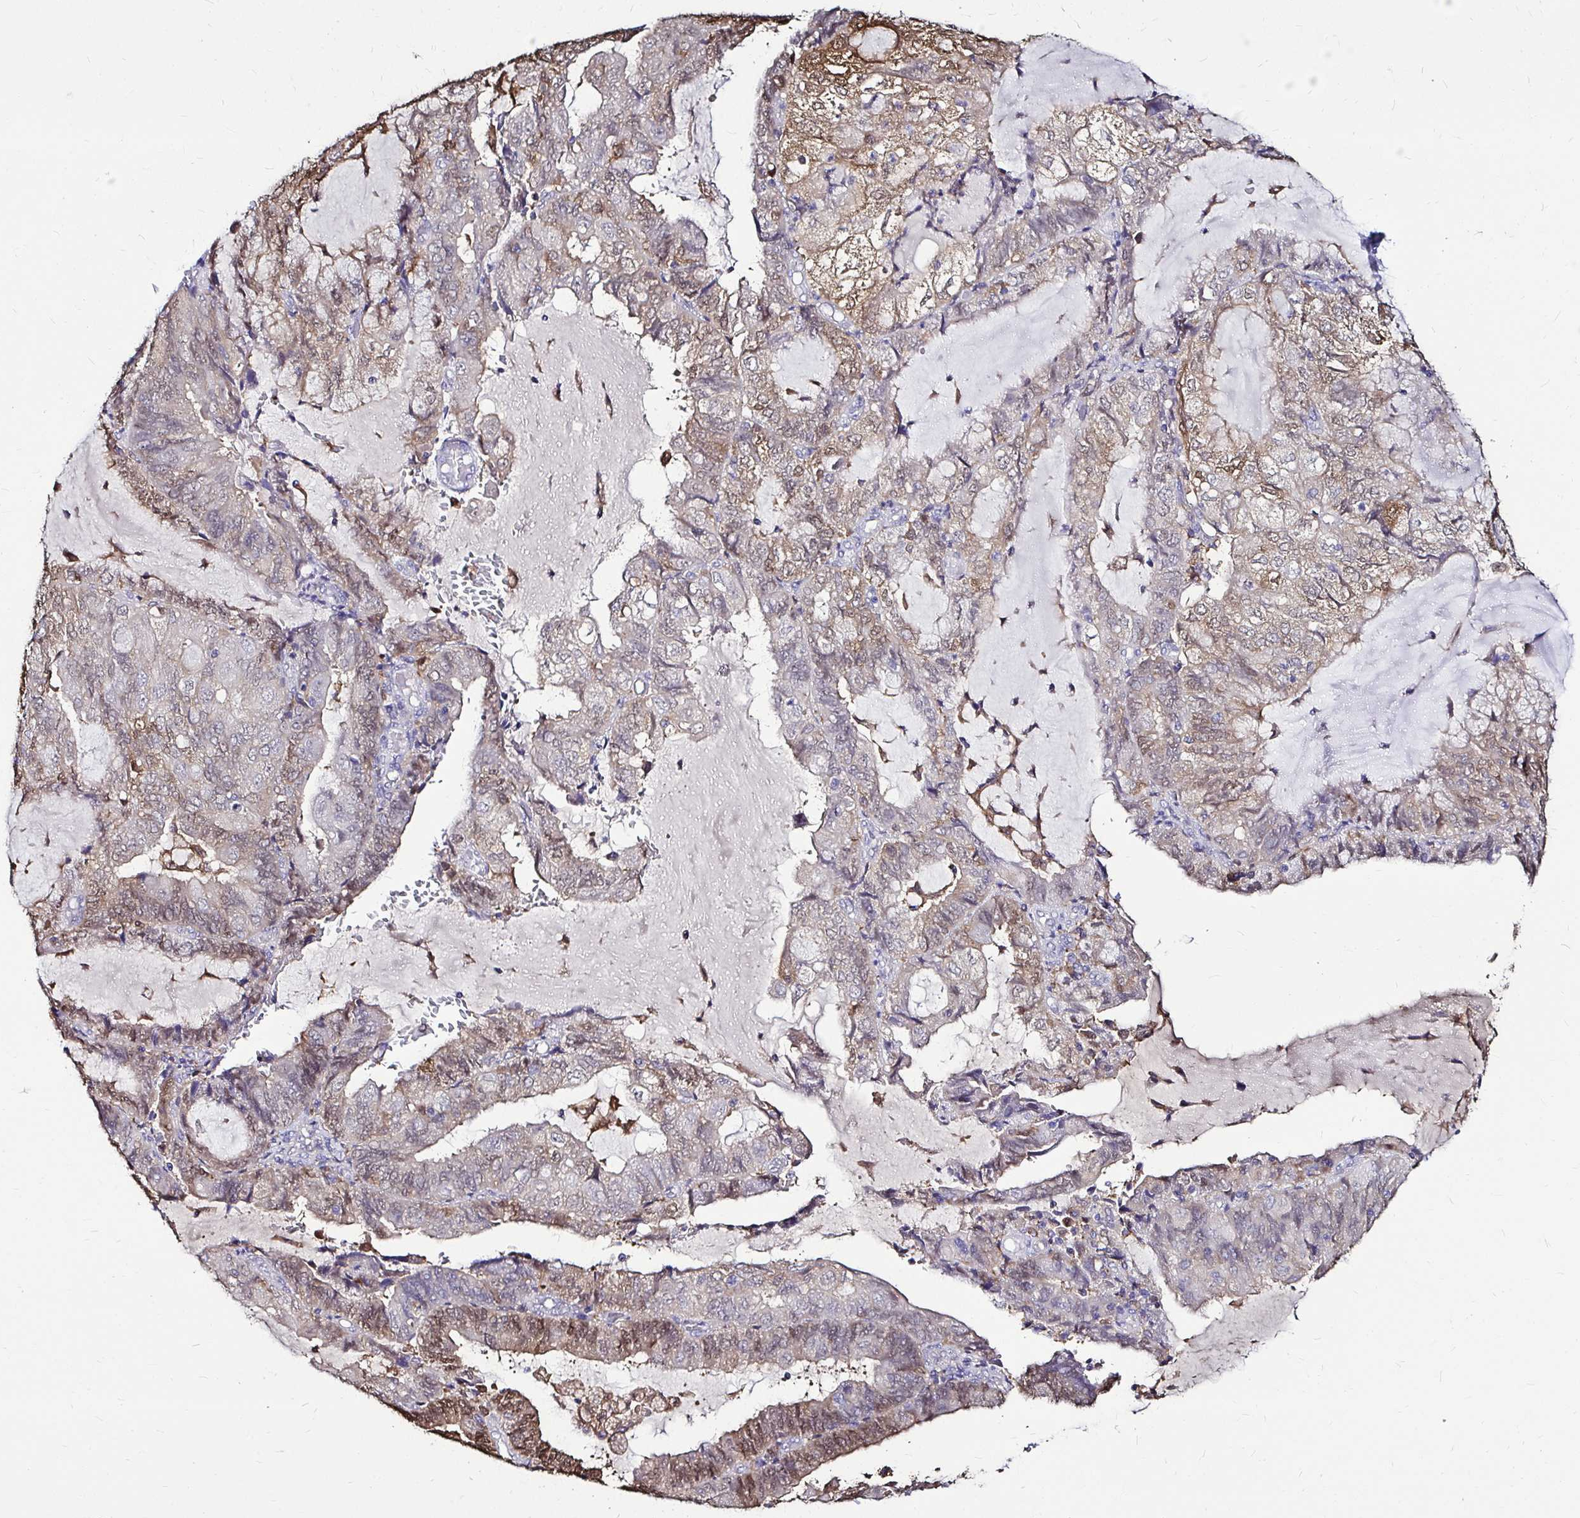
{"staining": {"intensity": "weak", "quantity": "25%-75%", "location": "cytoplasmic/membranous,nuclear"}, "tissue": "endometrial cancer", "cell_type": "Tumor cells", "image_type": "cancer", "snomed": [{"axis": "morphology", "description": "Adenocarcinoma, NOS"}, {"axis": "topography", "description": "Endometrium"}], "caption": "Tumor cells demonstrate low levels of weak cytoplasmic/membranous and nuclear positivity in approximately 25%-75% of cells in endometrial cancer.", "gene": "IDH1", "patient": {"sex": "female", "age": 81}}